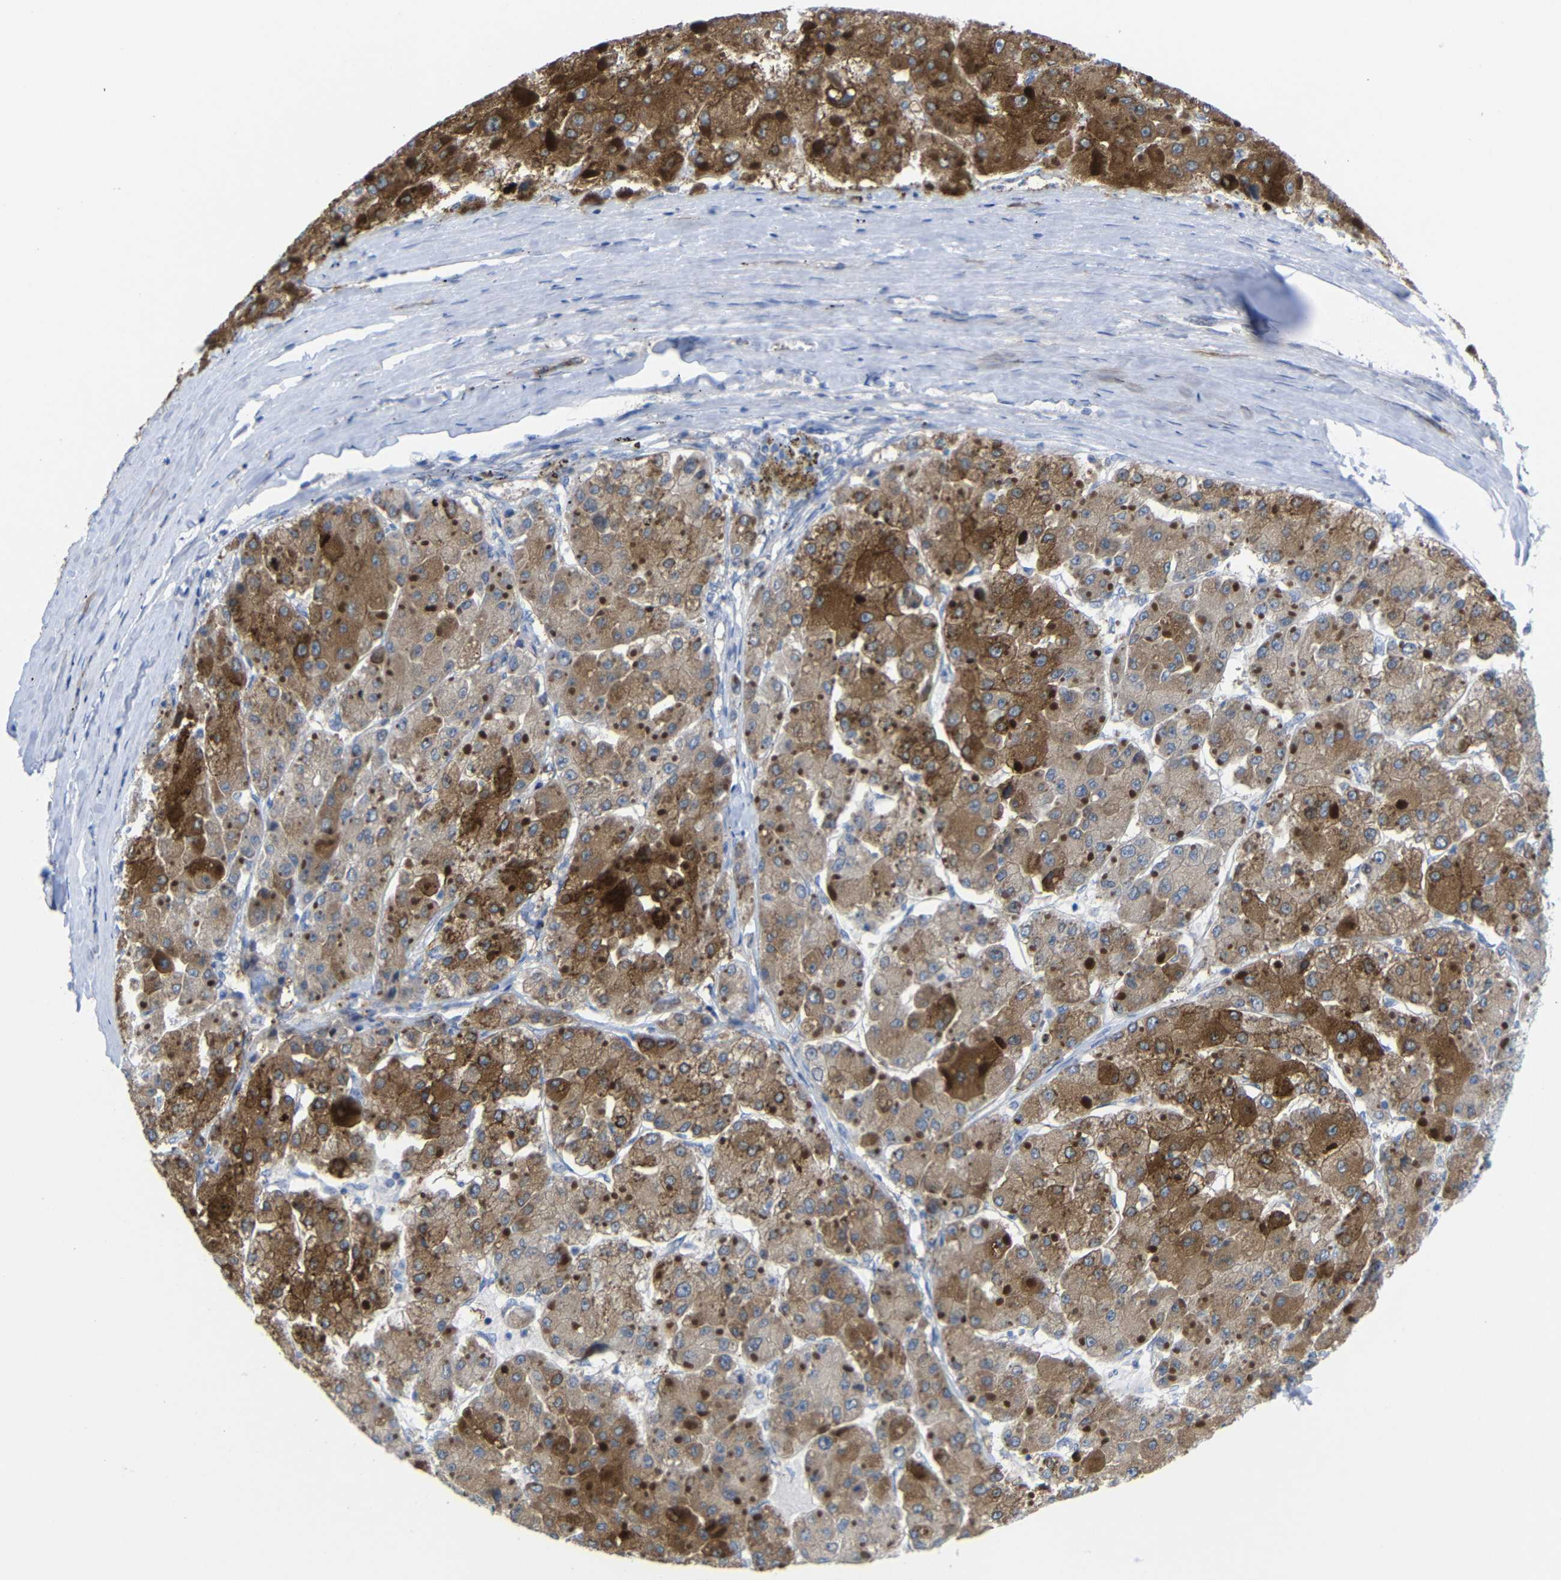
{"staining": {"intensity": "moderate", "quantity": ">75%", "location": "cytoplasmic/membranous"}, "tissue": "liver cancer", "cell_type": "Tumor cells", "image_type": "cancer", "snomed": [{"axis": "morphology", "description": "Carcinoma, Hepatocellular, NOS"}, {"axis": "topography", "description": "Liver"}], "caption": "The histopathology image shows staining of liver cancer (hepatocellular carcinoma), revealing moderate cytoplasmic/membranous protein staining (brown color) within tumor cells.", "gene": "CMTM1", "patient": {"sex": "female", "age": 73}}